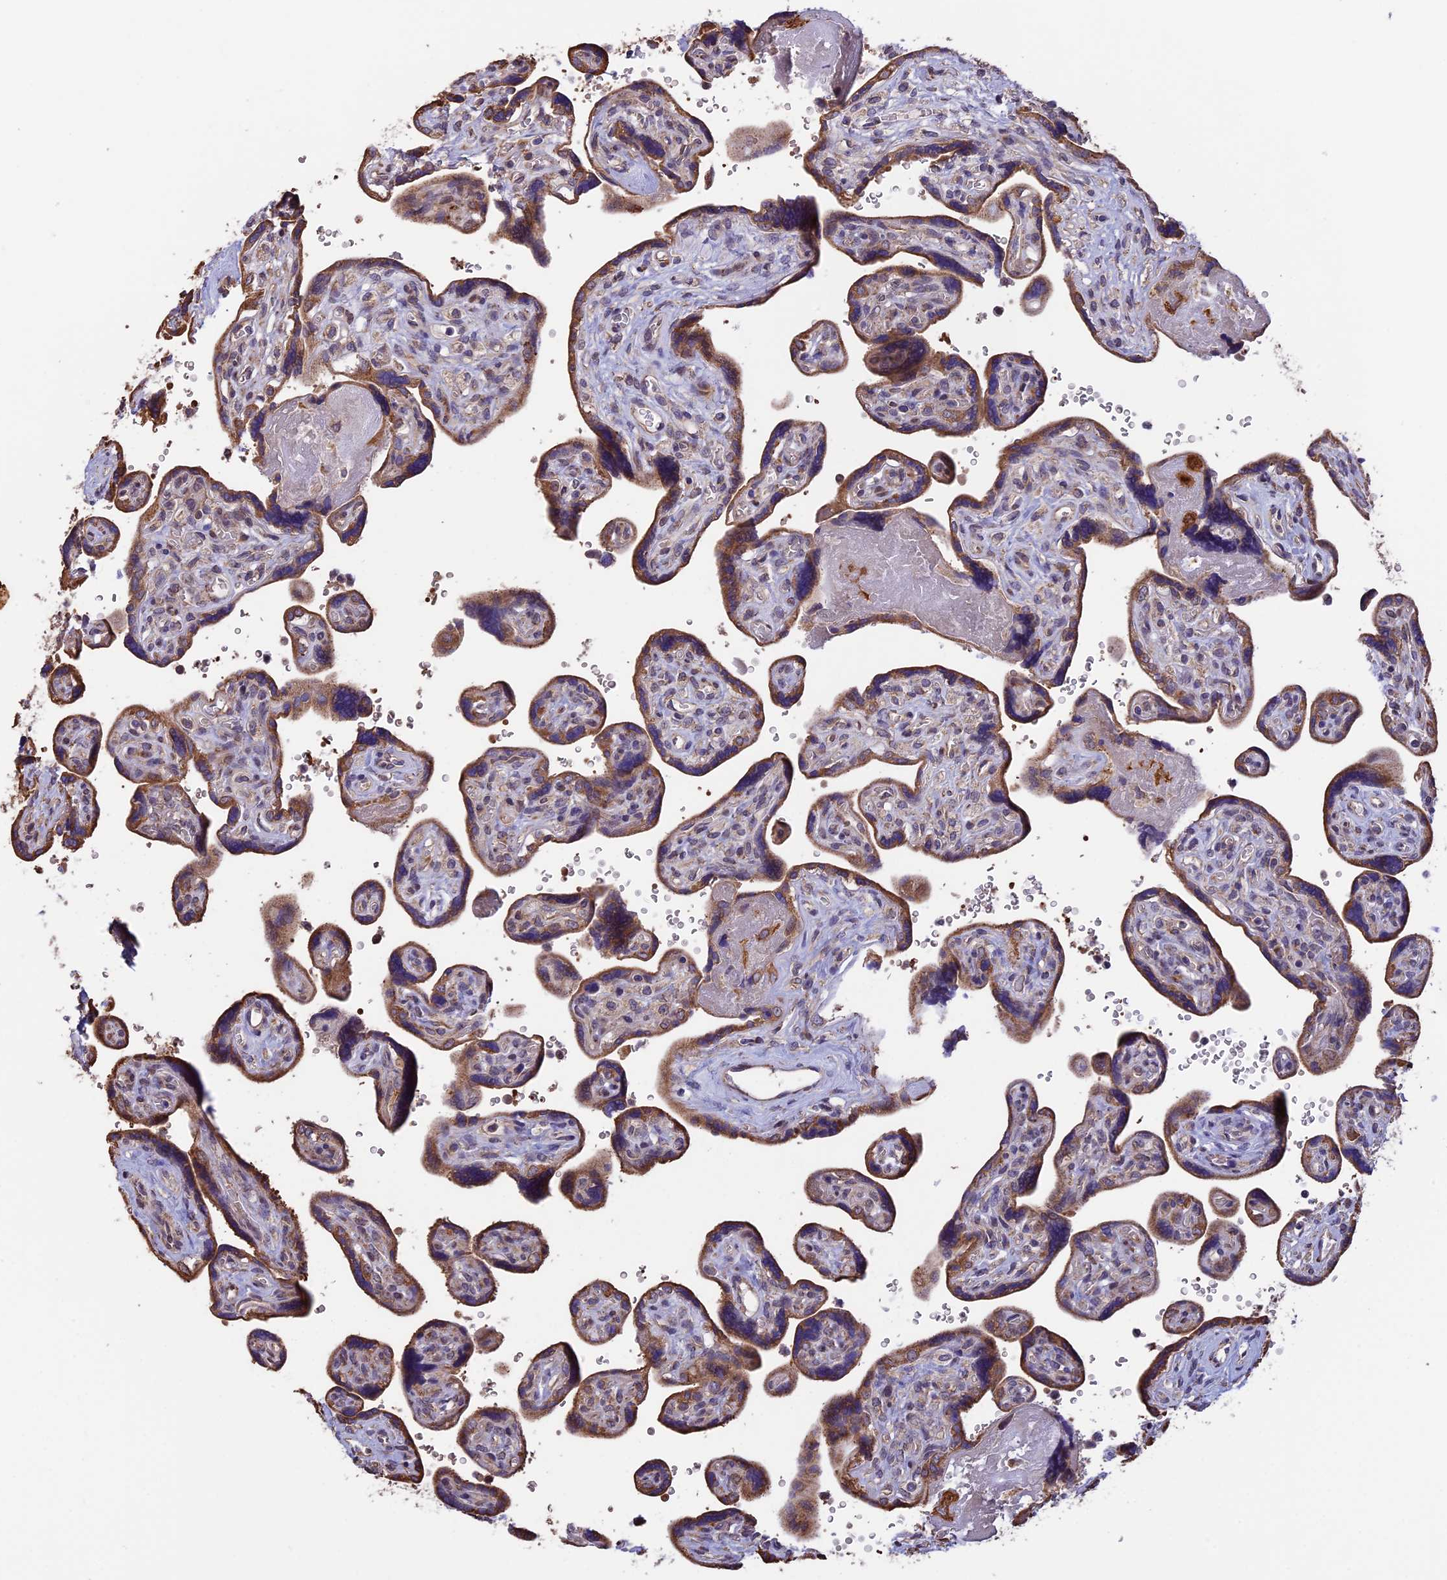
{"staining": {"intensity": "moderate", "quantity": ">75%", "location": "cytoplasmic/membranous"}, "tissue": "placenta", "cell_type": "Trophoblastic cells", "image_type": "normal", "snomed": [{"axis": "morphology", "description": "Normal tissue, NOS"}, {"axis": "topography", "description": "Placenta"}], "caption": "This micrograph reveals normal placenta stained with immunohistochemistry to label a protein in brown. The cytoplasmic/membranous of trophoblastic cells show moderate positivity for the protein. Nuclei are counter-stained blue.", "gene": "DMRTA2", "patient": {"sex": "female", "age": 39}}